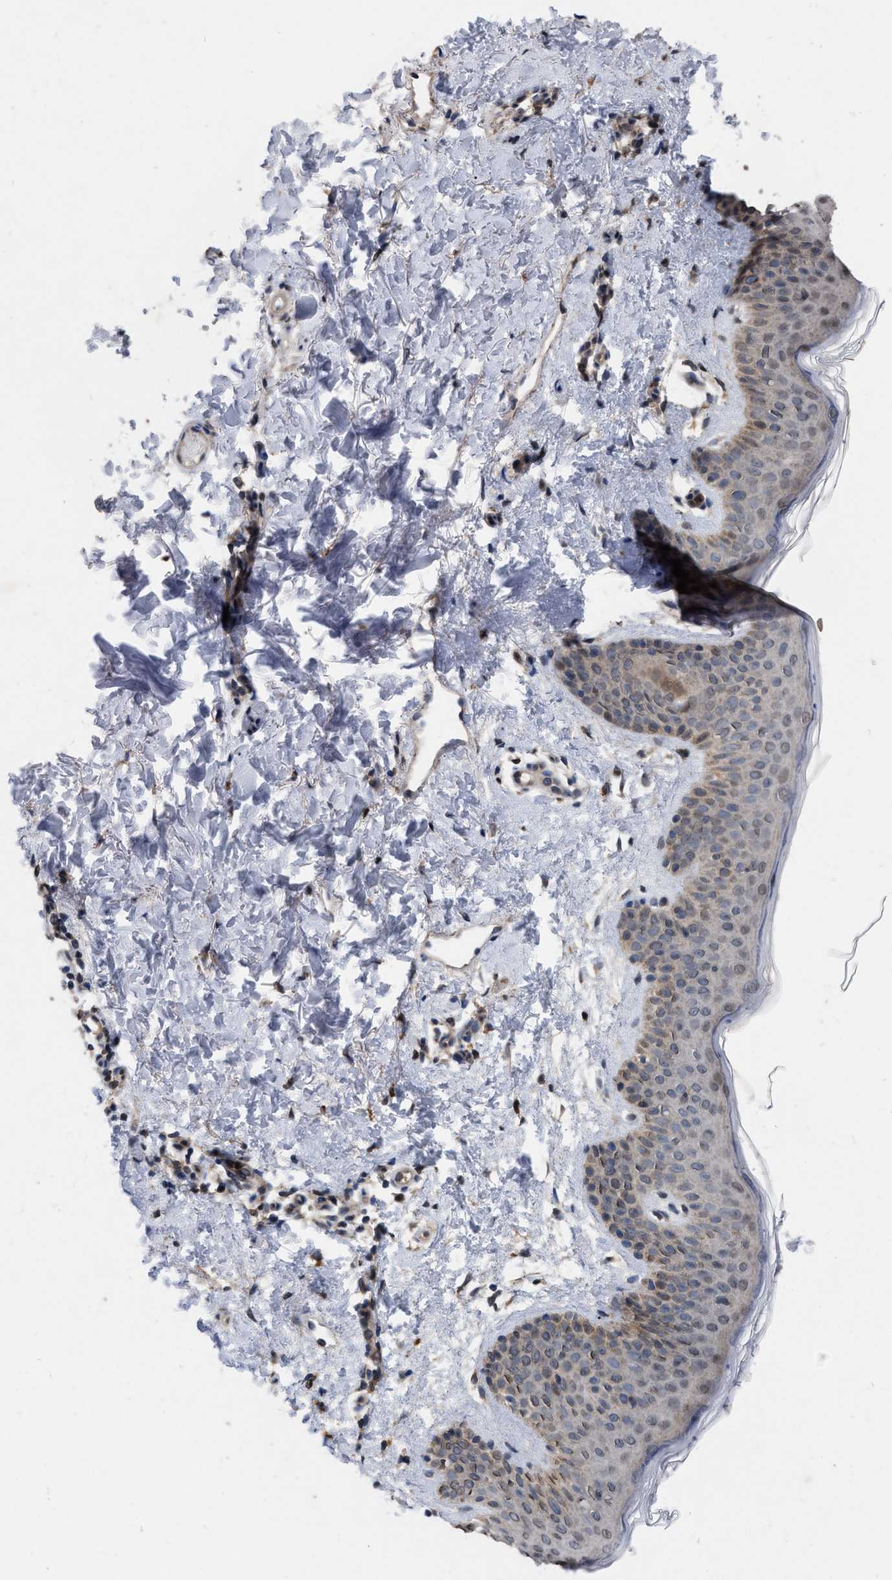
{"staining": {"intensity": "moderate", "quantity": "25%-75%", "location": "cytoplasmic/membranous,nuclear"}, "tissue": "skin", "cell_type": "Fibroblasts", "image_type": "normal", "snomed": [{"axis": "morphology", "description": "Normal tissue, NOS"}, {"axis": "topography", "description": "Skin"}], "caption": "Skin stained with DAB (3,3'-diaminobenzidine) immunohistochemistry (IHC) displays medium levels of moderate cytoplasmic/membranous,nuclear staining in approximately 25%-75% of fibroblasts. The protein of interest is stained brown, and the nuclei are stained in blue (DAB (3,3'-diaminobenzidine) IHC with brightfield microscopy, high magnification).", "gene": "MDM4", "patient": {"sex": "male", "age": 40}}